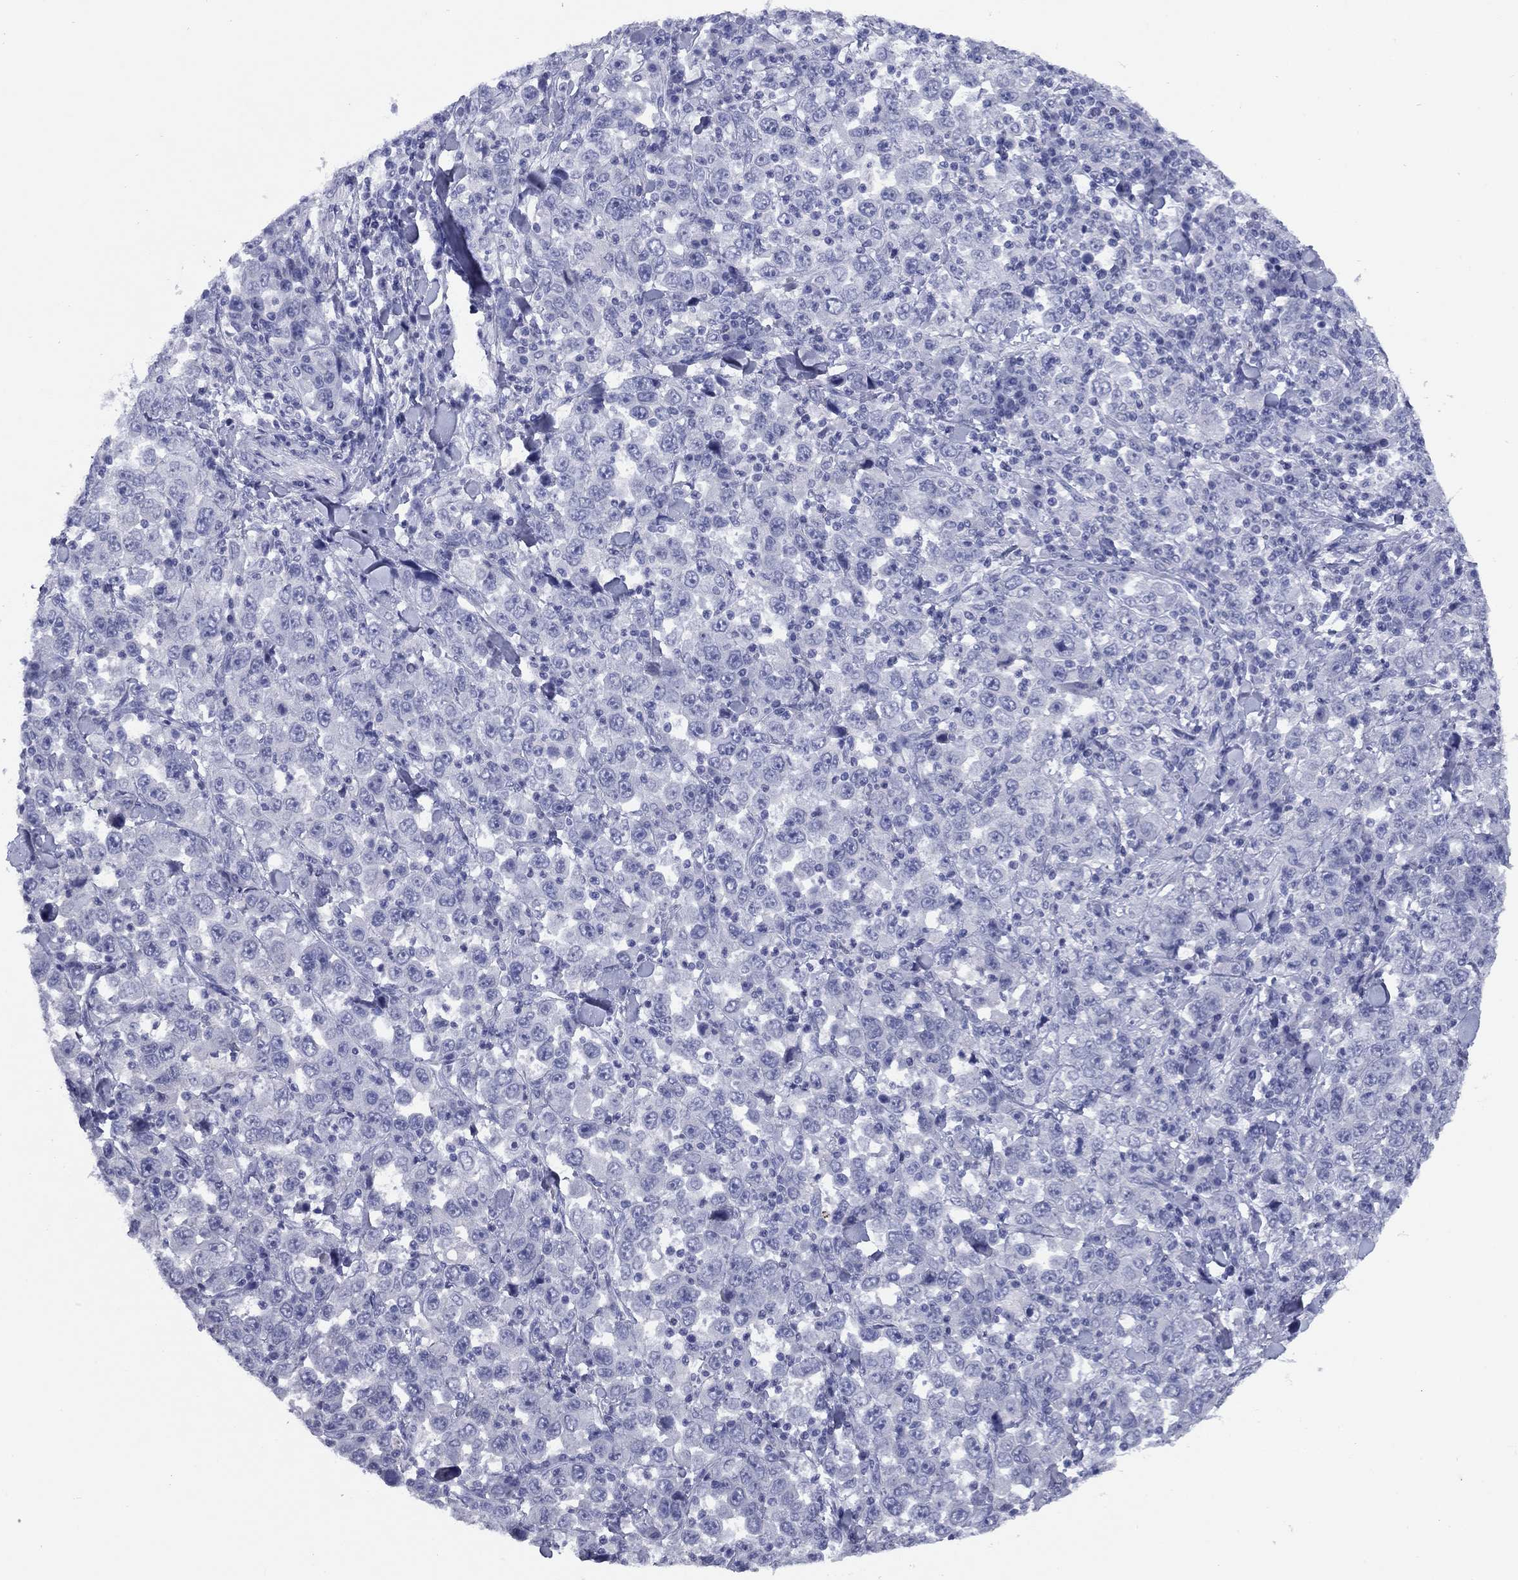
{"staining": {"intensity": "negative", "quantity": "none", "location": "none"}, "tissue": "stomach cancer", "cell_type": "Tumor cells", "image_type": "cancer", "snomed": [{"axis": "morphology", "description": "Normal tissue, NOS"}, {"axis": "morphology", "description": "Adenocarcinoma, NOS"}, {"axis": "topography", "description": "Stomach, upper"}, {"axis": "topography", "description": "Stomach"}], "caption": "This is an immunohistochemistry photomicrograph of stomach cancer. There is no expression in tumor cells.", "gene": "NPPA", "patient": {"sex": "male", "age": 59}}